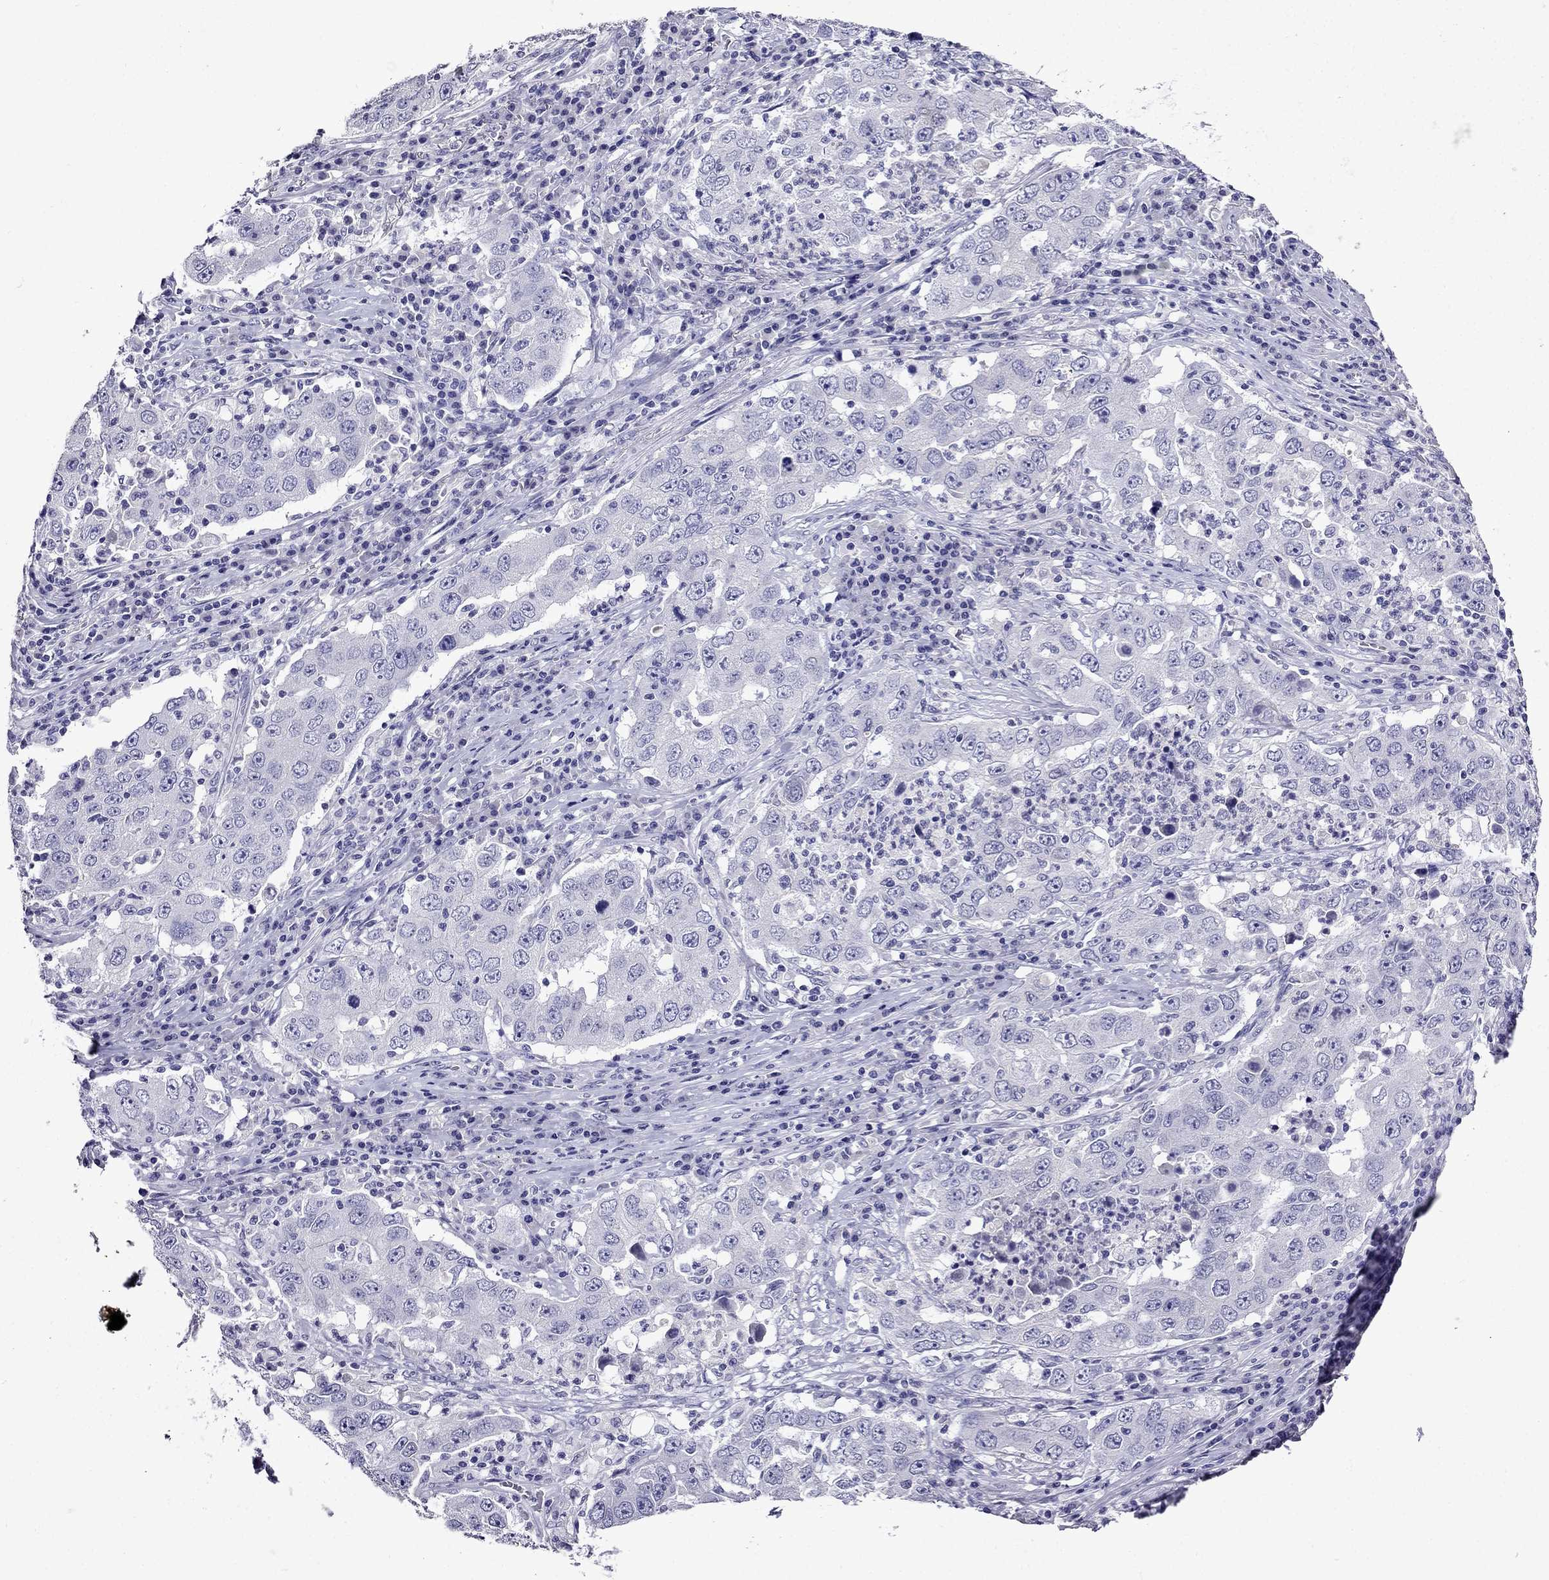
{"staining": {"intensity": "negative", "quantity": "none", "location": "none"}, "tissue": "lung cancer", "cell_type": "Tumor cells", "image_type": "cancer", "snomed": [{"axis": "morphology", "description": "Adenocarcinoma, NOS"}, {"axis": "topography", "description": "Lung"}], "caption": "Tumor cells show no significant positivity in adenocarcinoma (lung).", "gene": "DNAH17", "patient": {"sex": "male", "age": 73}}